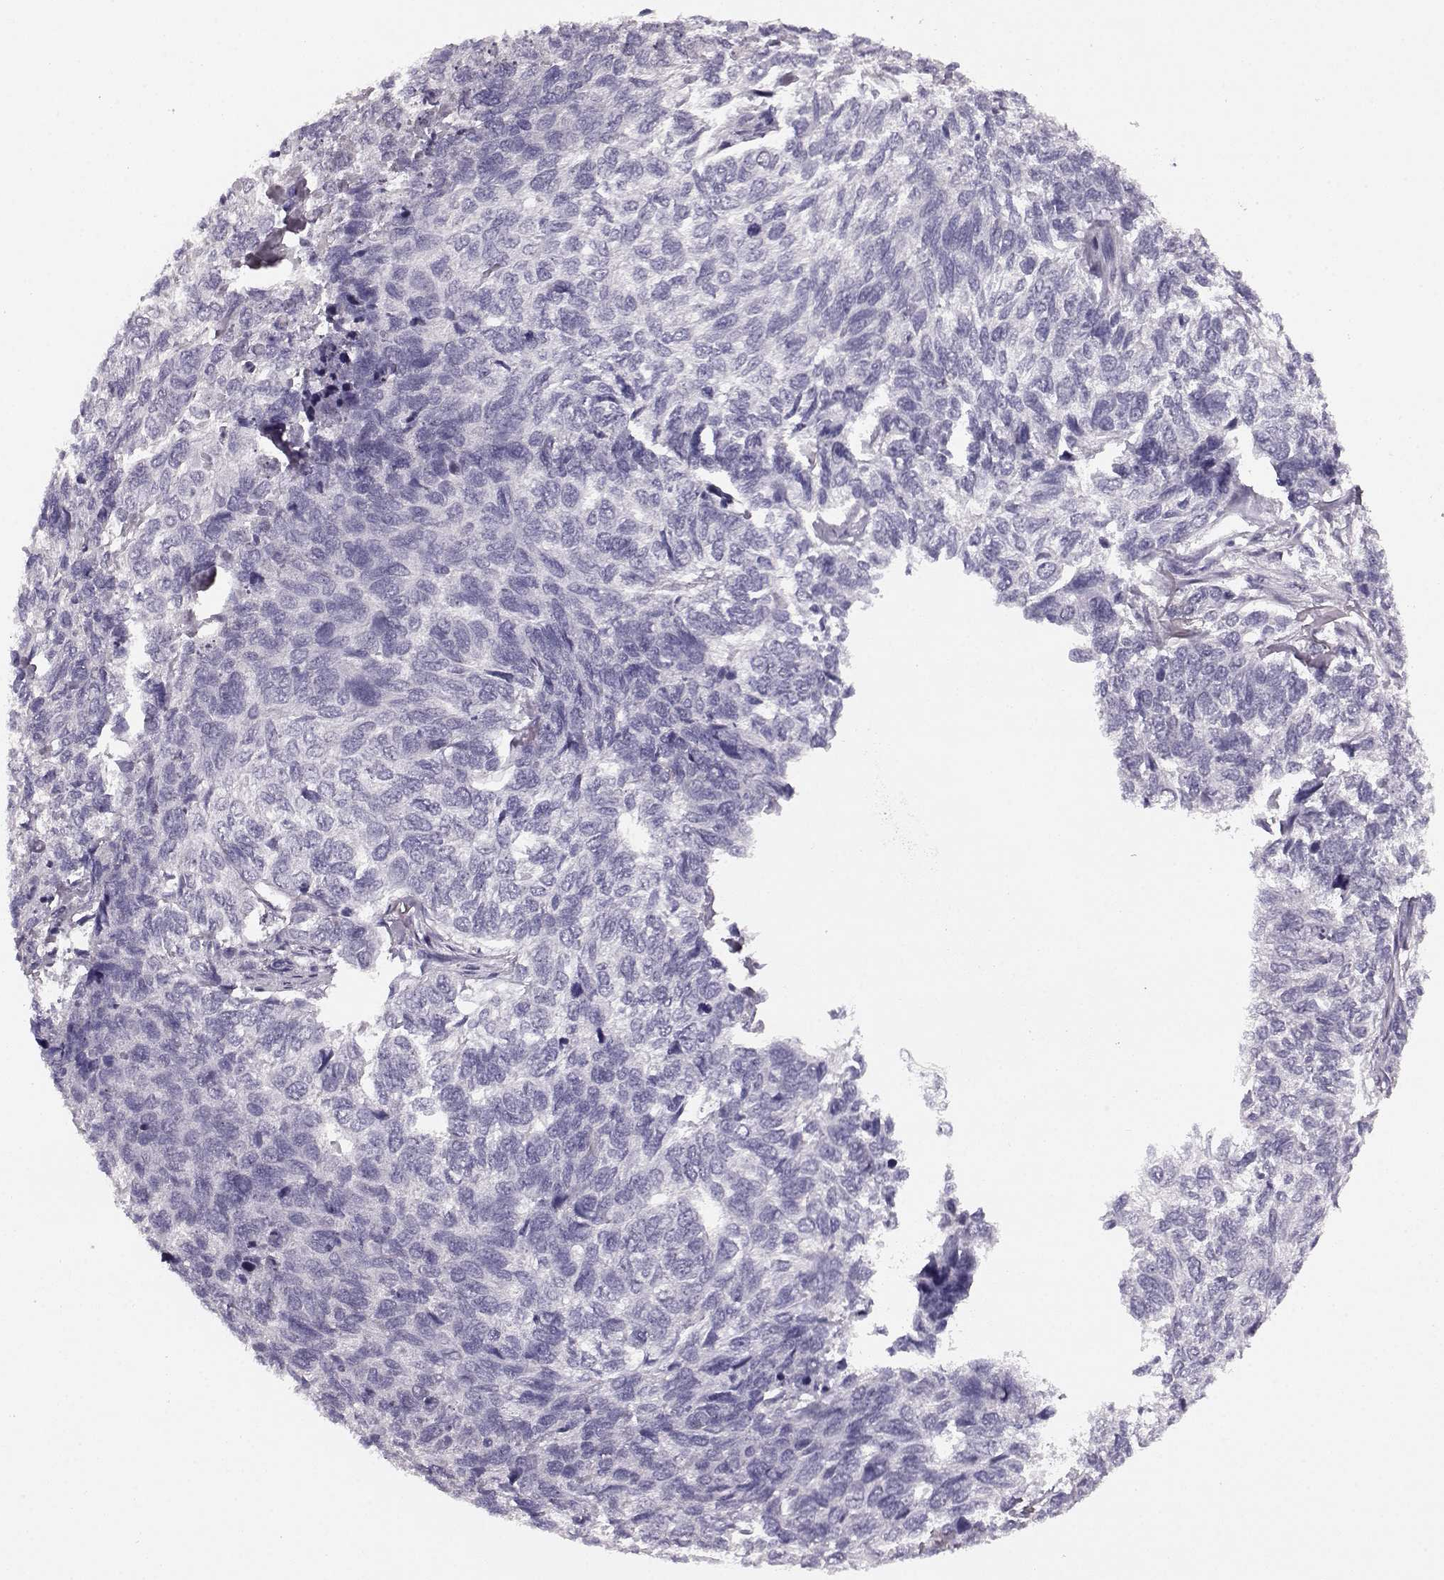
{"staining": {"intensity": "negative", "quantity": "none", "location": "none"}, "tissue": "skin cancer", "cell_type": "Tumor cells", "image_type": "cancer", "snomed": [{"axis": "morphology", "description": "Basal cell carcinoma"}, {"axis": "topography", "description": "Skin"}], "caption": "An IHC image of skin basal cell carcinoma is shown. There is no staining in tumor cells of skin basal cell carcinoma.", "gene": "AIPL1", "patient": {"sex": "female", "age": 65}}